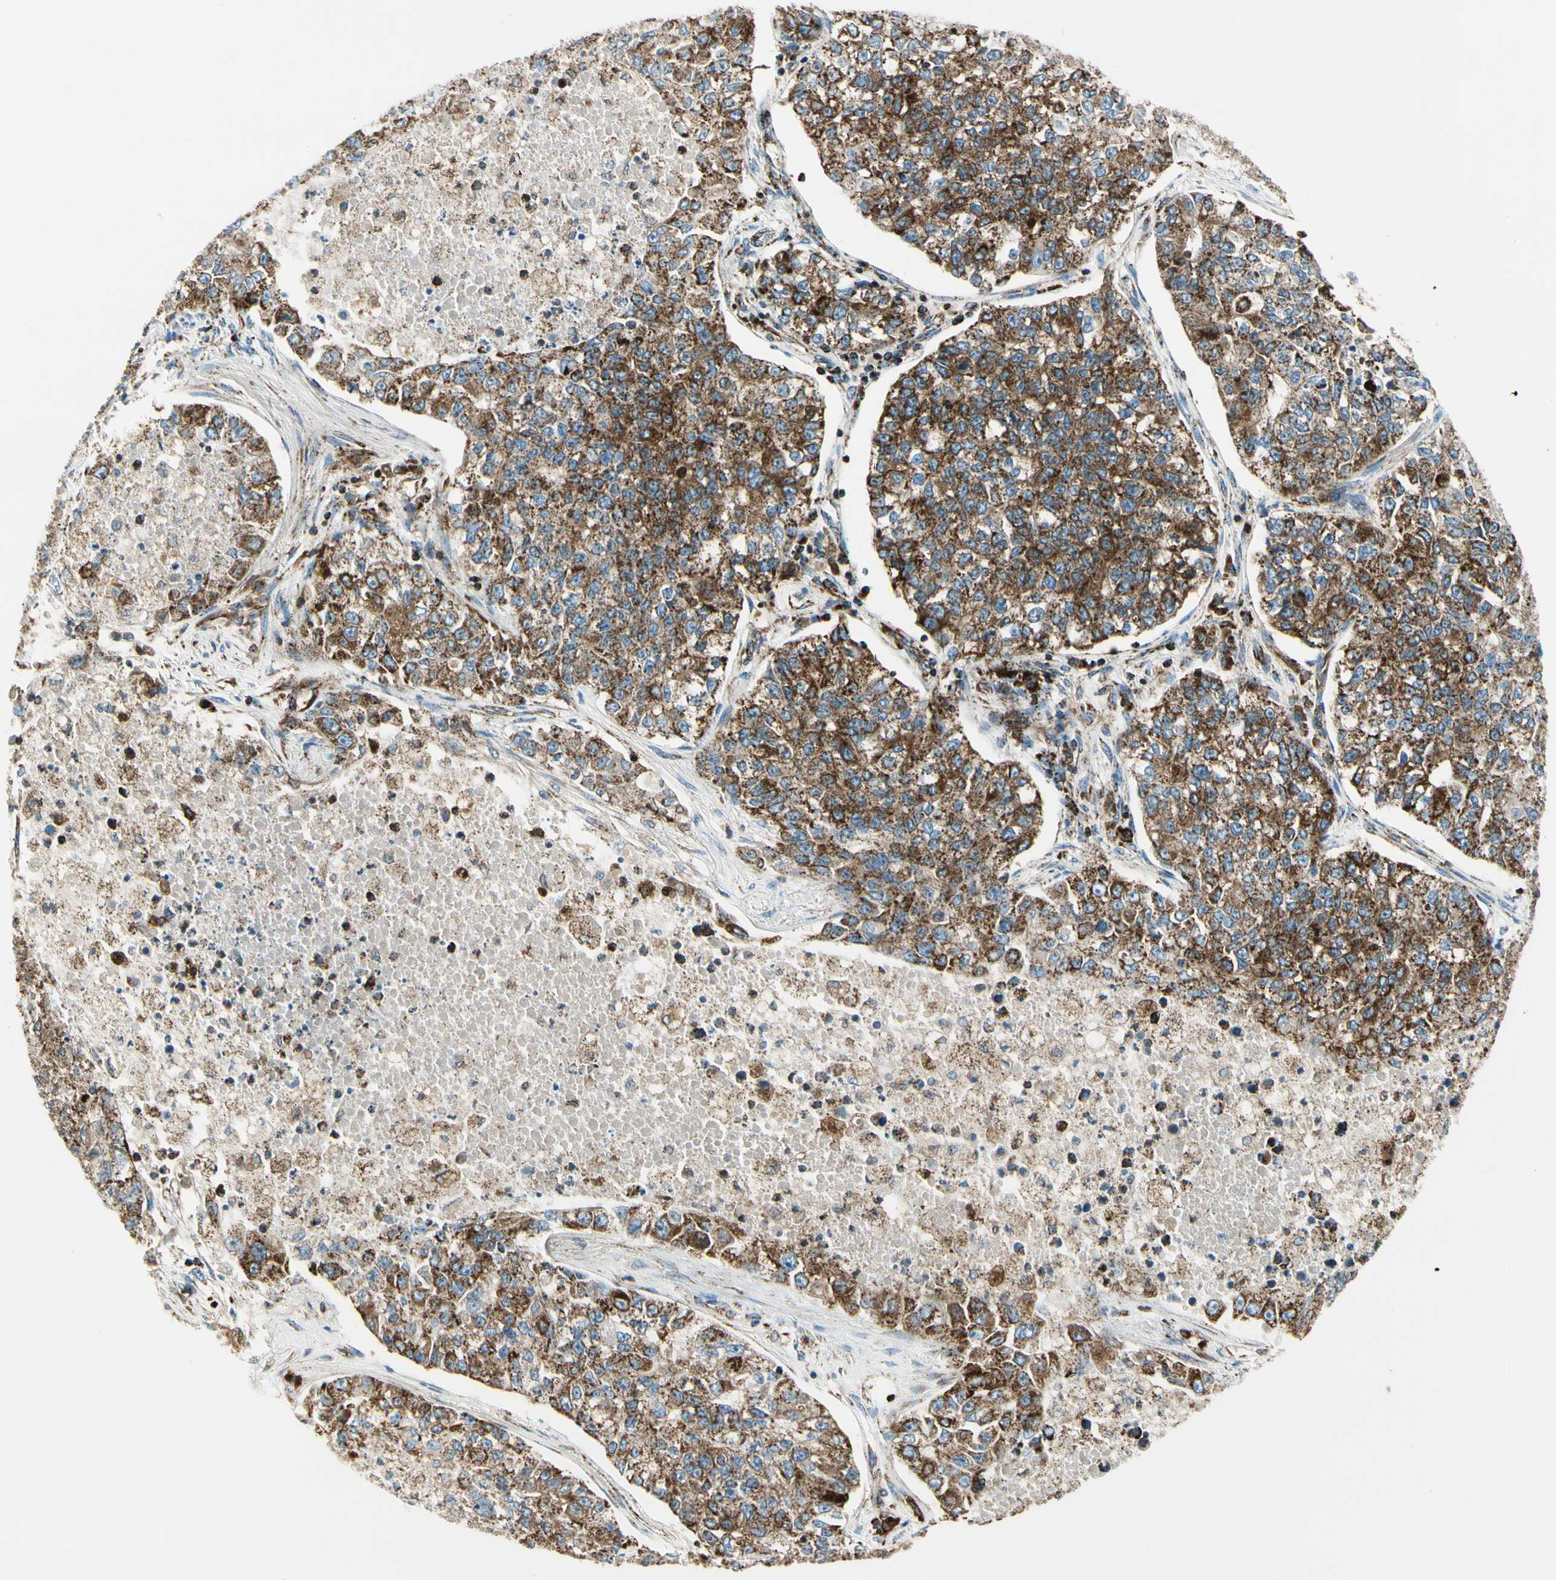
{"staining": {"intensity": "strong", "quantity": ">75%", "location": "cytoplasmic/membranous"}, "tissue": "lung cancer", "cell_type": "Tumor cells", "image_type": "cancer", "snomed": [{"axis": "morphology", "description": "Adenocarcinoma, NOS"}, {"axis": "topography", "description": "Lung"}], "caption": "Lung cancer (adenocarcinoma) stained with a protein marker displays strong staining in tumor cells.", "gene": "ME2", "patient": {"sex": "male", "age": 49}}